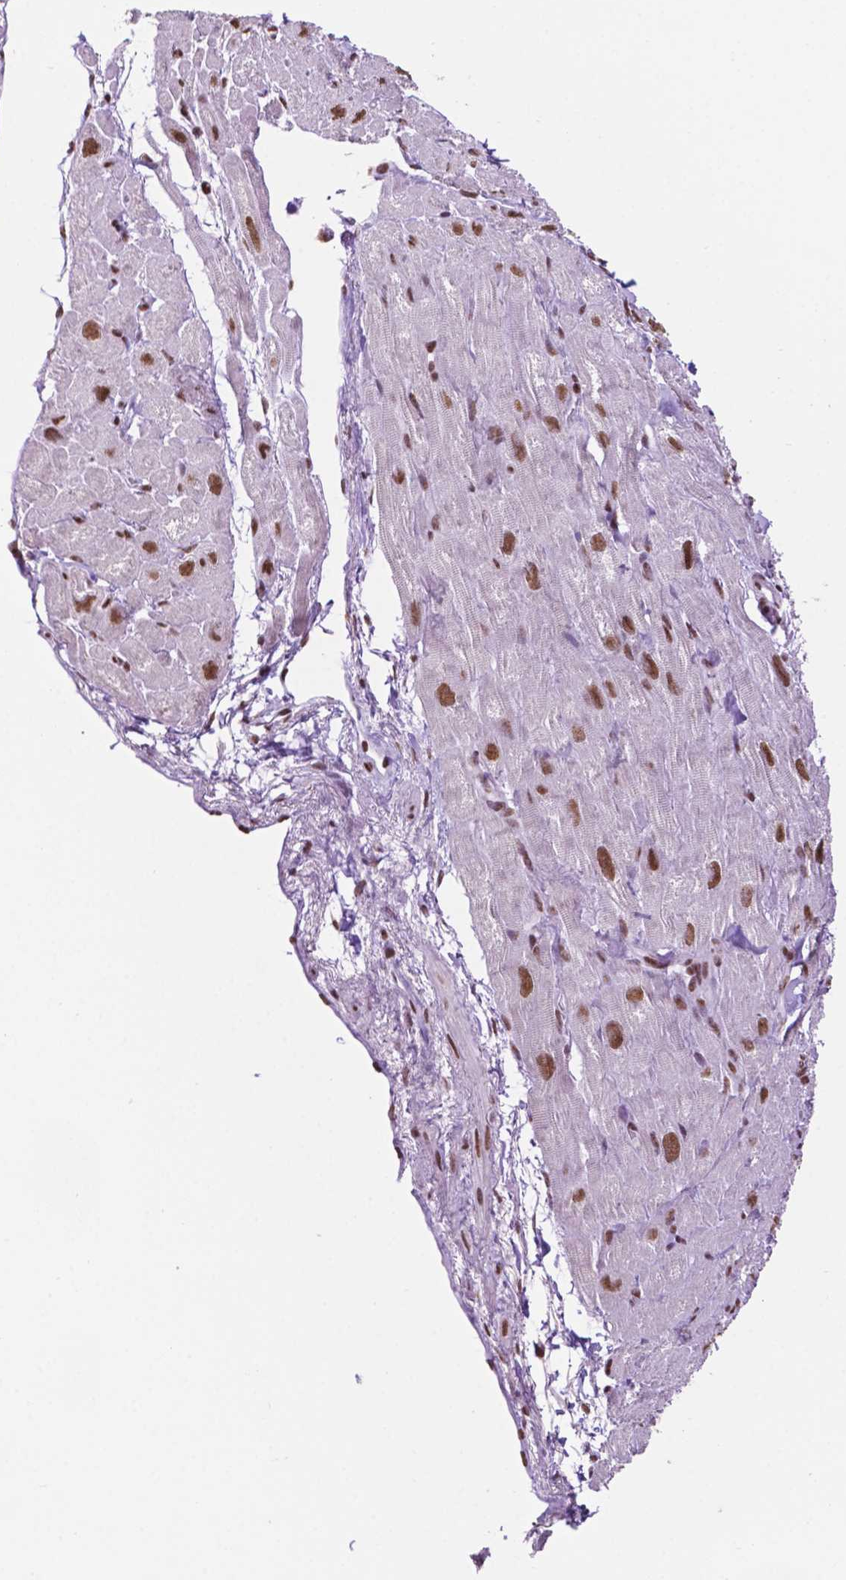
{"staining": {"intensity": "moderate", "quantity": ">75%", "location": "nuclear"}, "tissue": "heart muscle", "cell_type": "Cardiomyocytes", "image_type": "normal", "snomed": [{"axis": "morphology", "description": "Normal tissue, NOS"}, {"axis": "topography", "description": "Heart"}], "caption": "IHC micrograph of unremarkable heart muscle: human heart muscle stained using immunohistochemistry (IHC) shows medium levels of moderate protein expression localized specifically in the nuclear of cardiomyocytes, appearing as a nuclear brown color.", "gene": "CCAR2", "patient": {"sex": "female", "age": 62}}